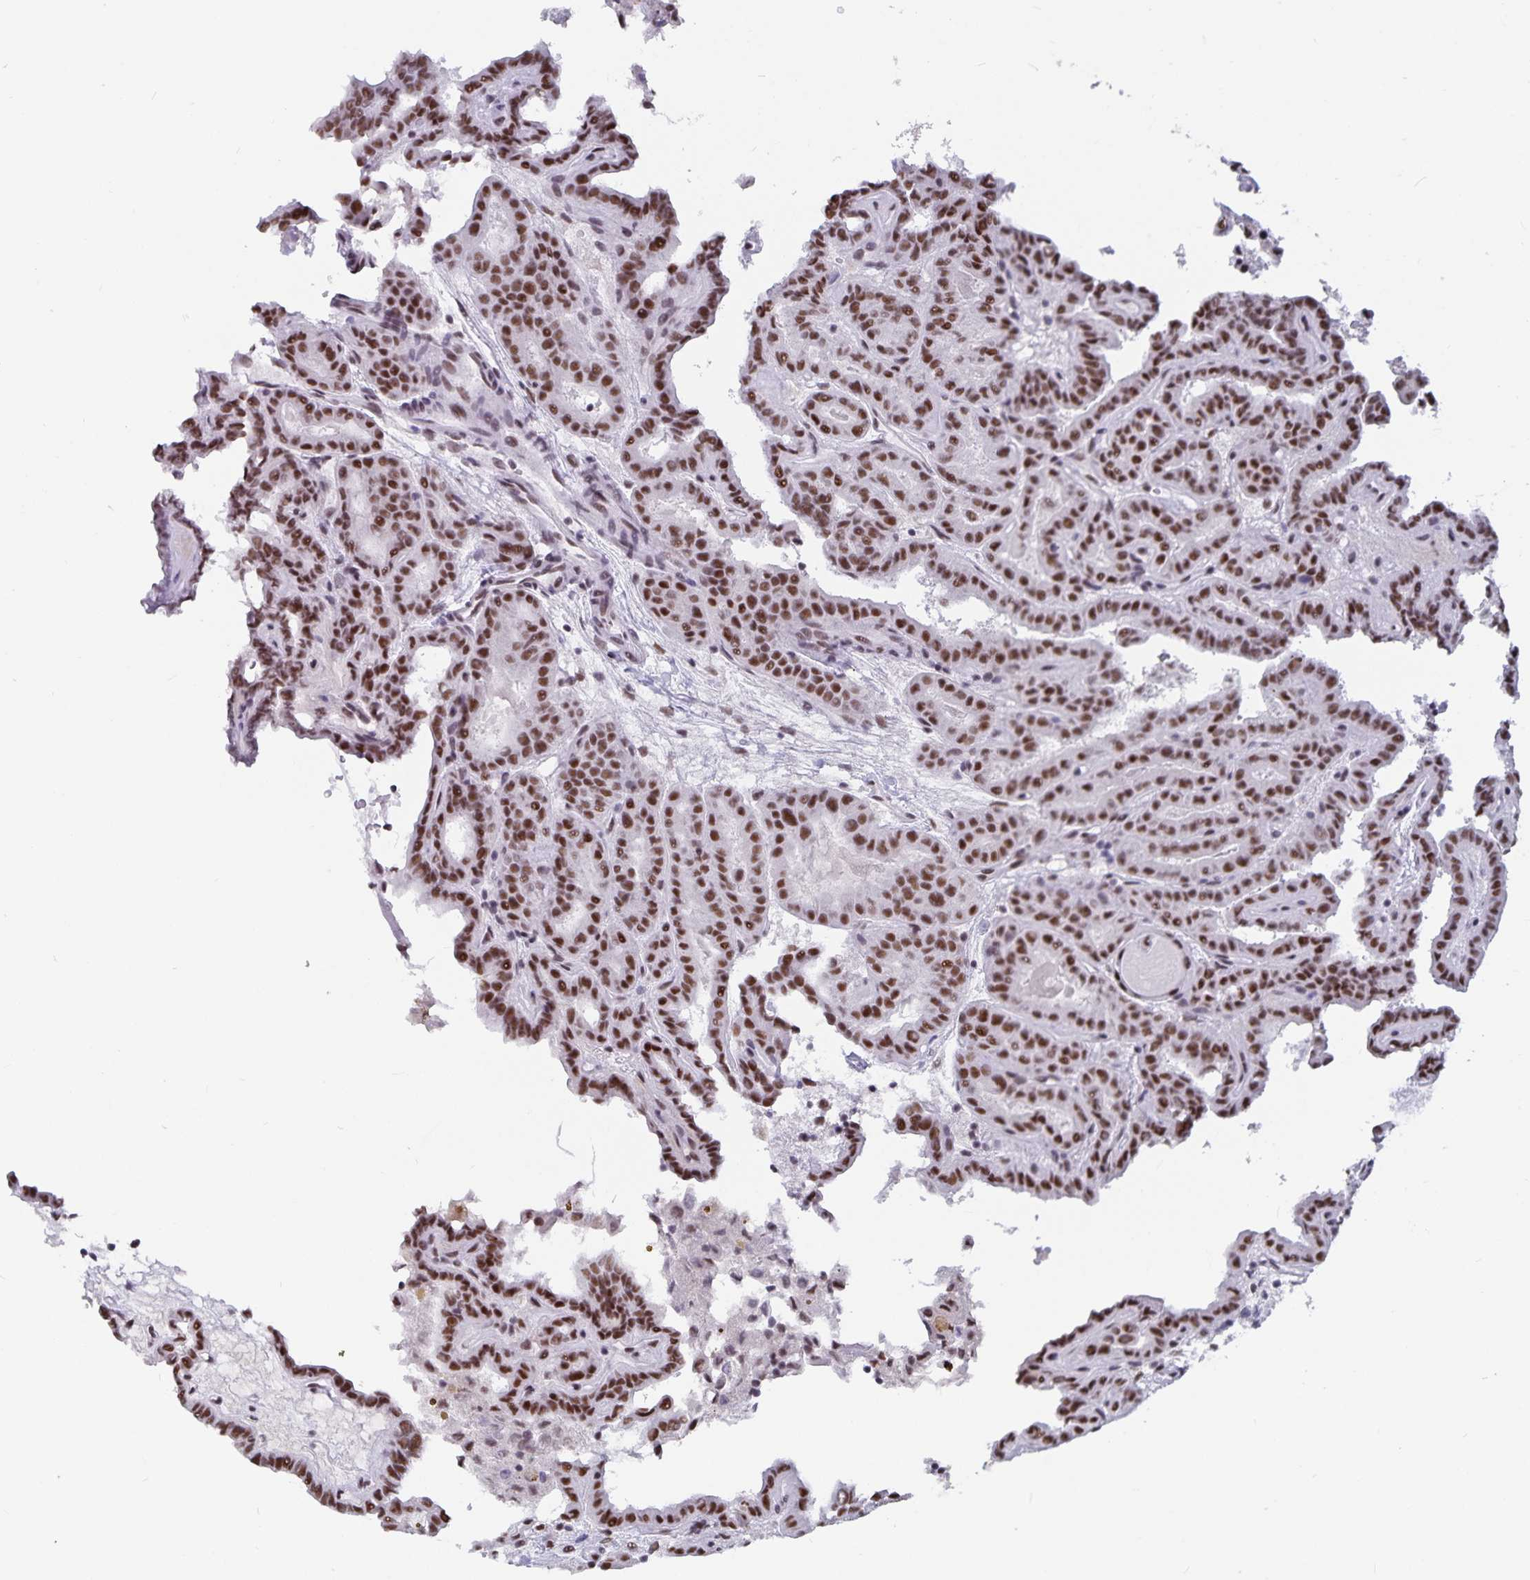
{"staining": {"intensity": "moderate", "quantity": ">75%", "location": "nuclear"}, "tissue": "thyroid cancer", "cell_type": "Tumor cells", "image_type": "cancer", "snomed": [{"axis": "morphology", "description": "Papillary adenocarcinoma, NOS"}, {"axis": "topography", "description": "Thyroid gland"}], "caption": "Immunohistochemistry (IHC) of thyroid papillary adenocarcinoma displays medium levels of moderate nuclear positivity in approximately >75% of tumor cells. The staining is performed using DAB brown chromogen to label protein expression. The nuclei are counter-stained blue using hematoxylin.", "gene": "PBX2", "patient": {"sex": "female", "age": 46}}